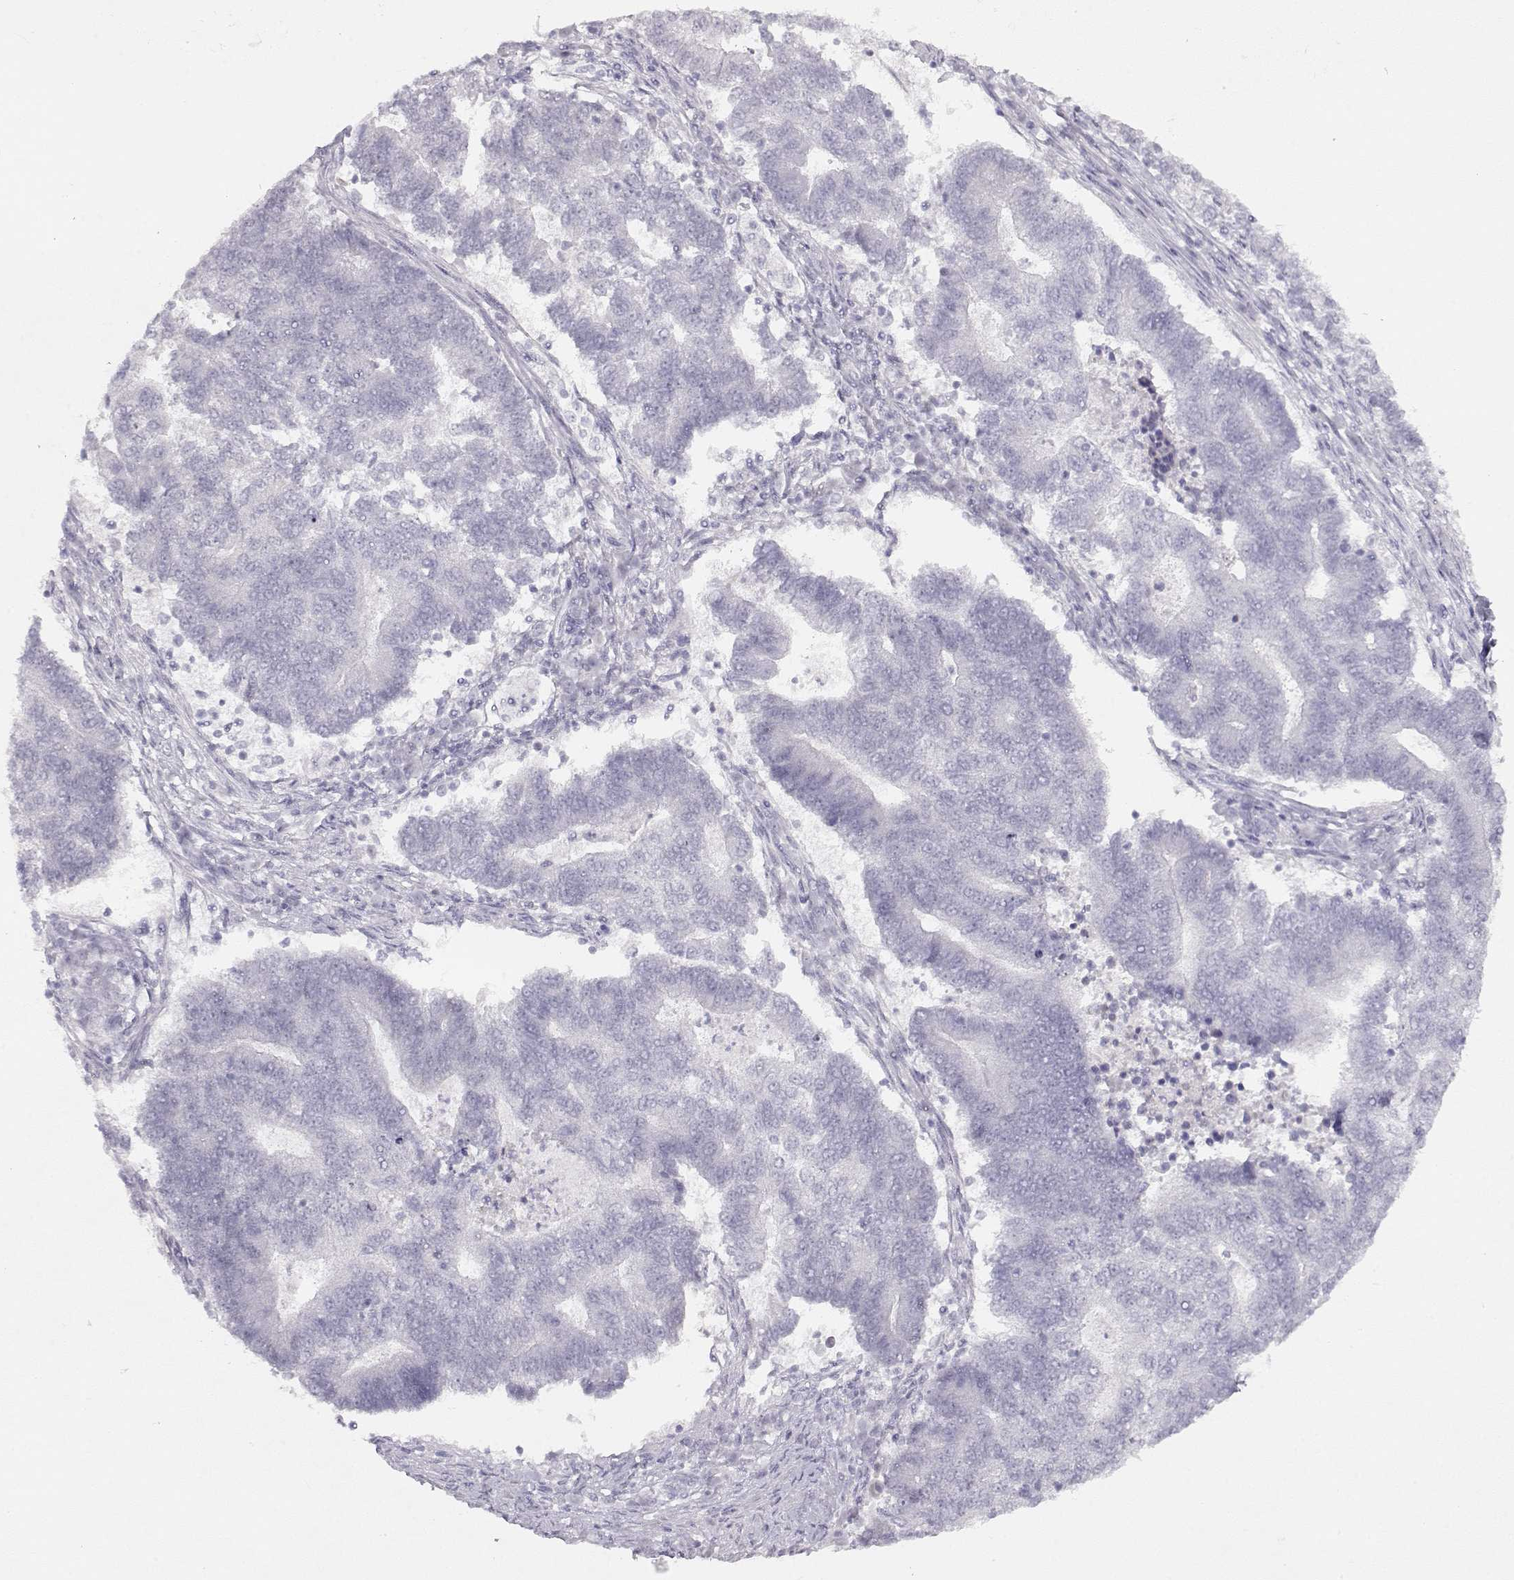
{"staining": {"intensity": "negative", "quantity": "none", "location": "none"}, "tissue": "endometrial cancer", "cell_type": "Tumor cells", "image_type": "cancer", "snomed": [{"axis": "morphology", "description": "Adenocarcinoma, NOS"}, {"axis": "topography", "description": "Uterus"}, {"axis": "topography", "description": "Endometrium"}], "caption": "Immunohistochemistry (IHC) image of neoplastic tissue: endometrial adenocarcinoma stained with DAB shows no significant protein positivity in tumor cells.", "gene": "IMPG1", "patient": {"sex": "female", "age": 54}}